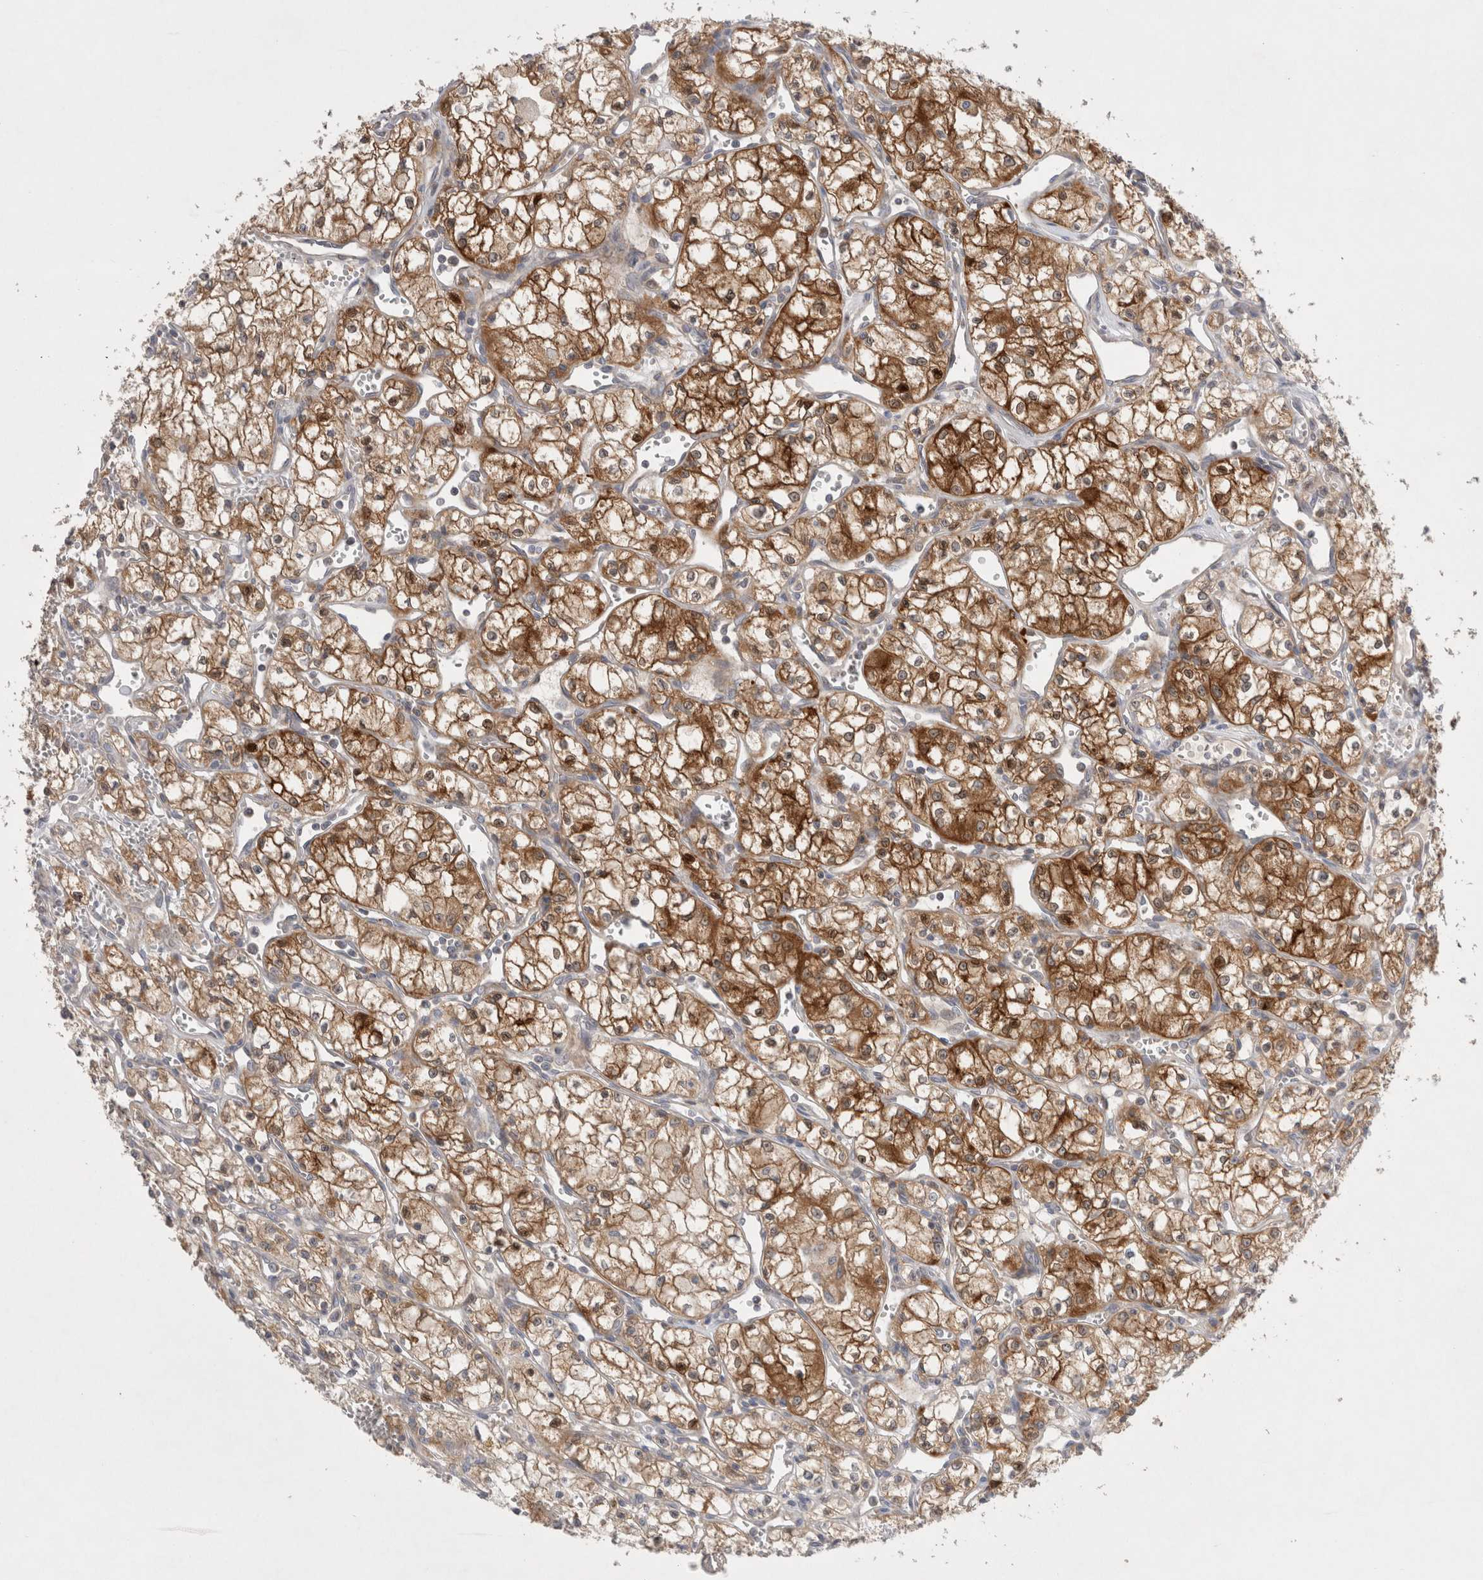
{"staining": {"intensity": "strong", "quantity": ">75%", "location": "cytoplasmic/membranous"}, "tissue": "renal cancer", "cell_type": "Tumor cells", "image_type": "cancer", "snomed": [{"axis": "morphology", "description": "Adenocarcinoma, NOS"}, {"axis": "topography", "description": "Kidney"}], "caption": "Immunohistochemical staining of renal cancer demonstrates high levels of strong cytoplasmic/membranous protein staining in approximately >75% of tumor cells. The protein is stained brown, and the nuclei are stained in blue (DAB (3,3'-diaminobenzidine) IHC with brightfield microscopy, high magnification).", "gene": "TBC1D16", "patient": {"sex": "male", "age": 59}}